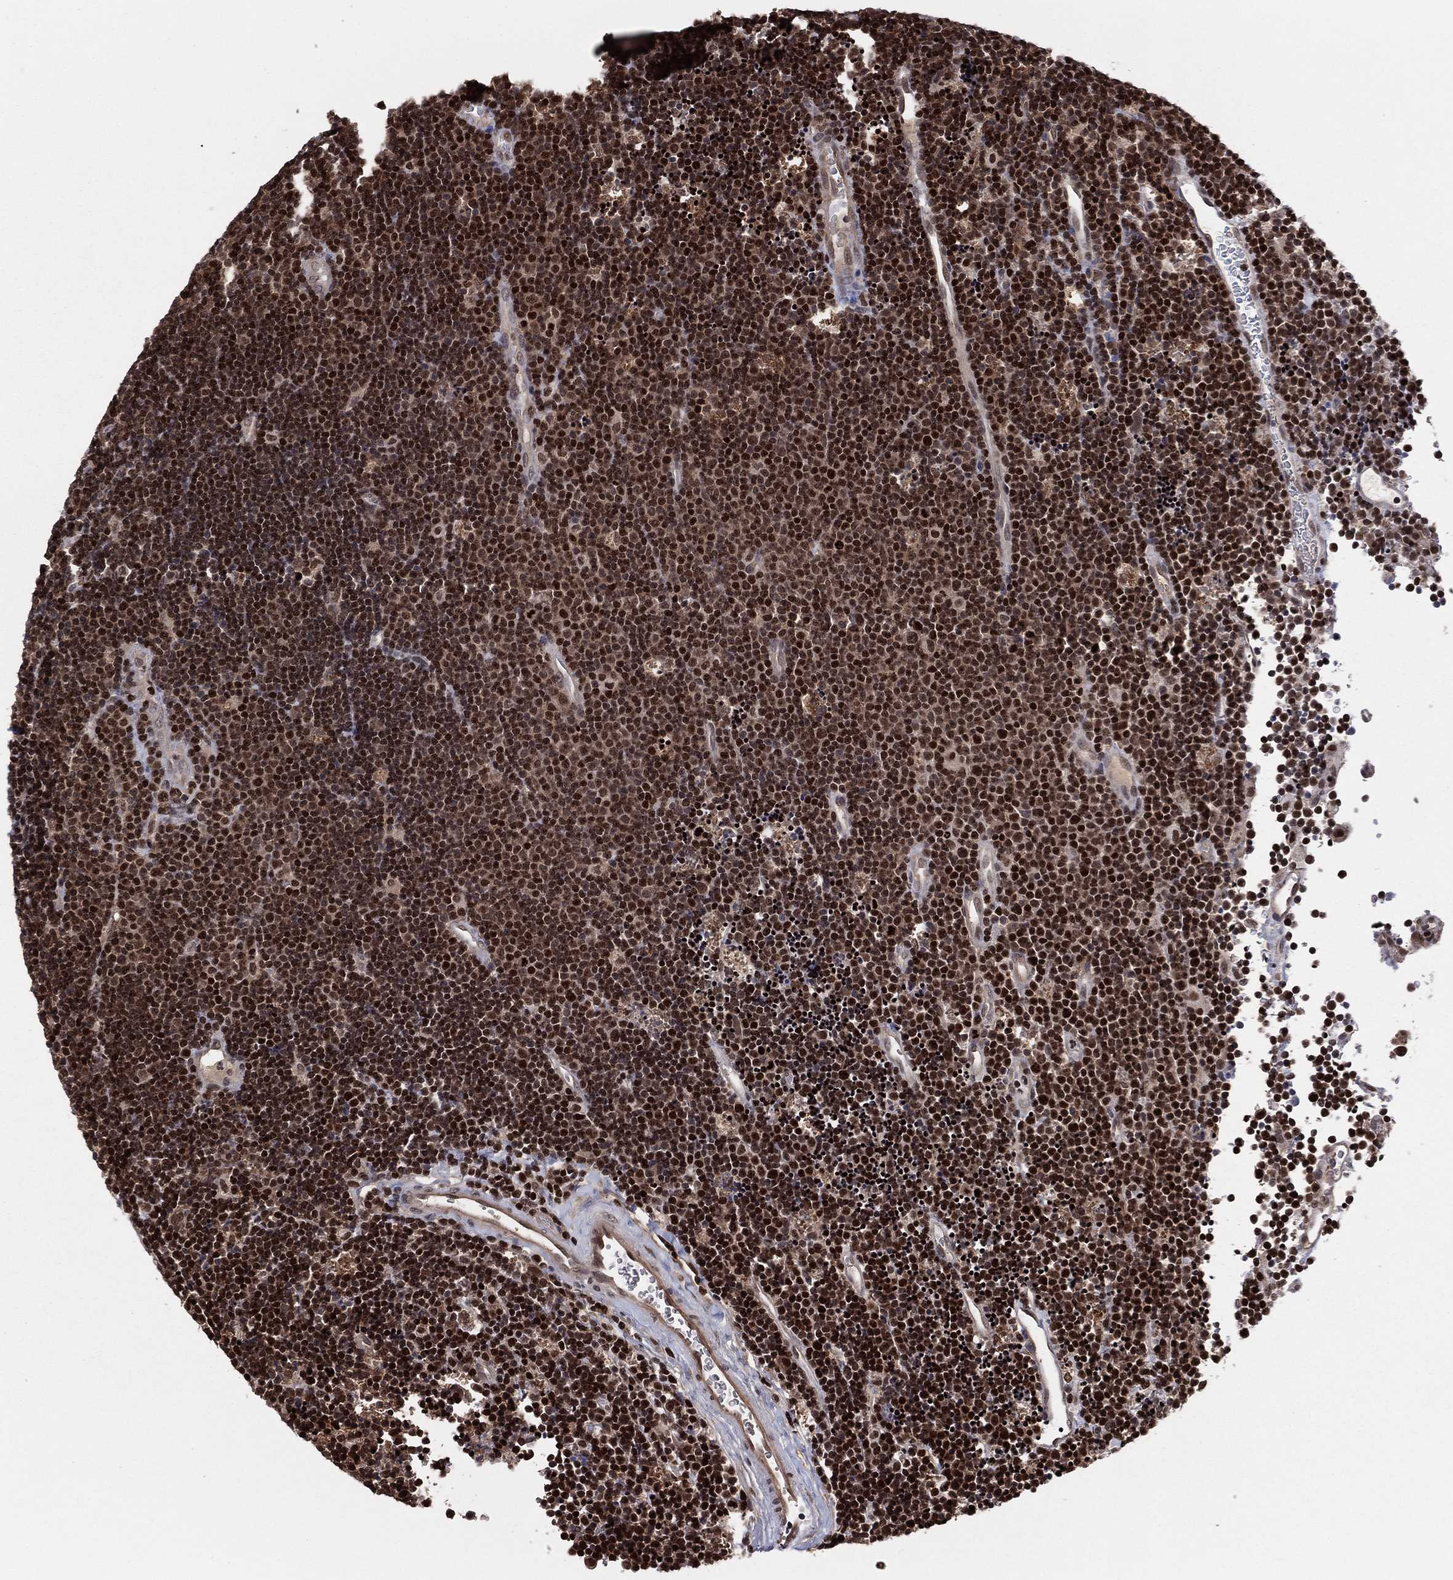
{"staining": {"intensity": "strong", "quantity": ">75%", "location": "cytoplasmic/membranous,nuclear"}, "tissue": "lymphoma", "cell_type": "Tumor cells", "image_type": "cancer", "snomed": [{"axis": "morphology", "description": "Malignant lymphoma, non-Hodgkin's type, Low grade"}, {"axis": "topography", "description": "Brain"}], "caption": "This is an image of immunohistochemistry (IHC) staining of low-grade malignant lymphoma, non-Hodgkin's type, which shows strong staining in the cytoplasmic/membranous and nuclear of tumor cells.", "gene": "PSMA1", "patient": {"sex": "female", "age": 66}}